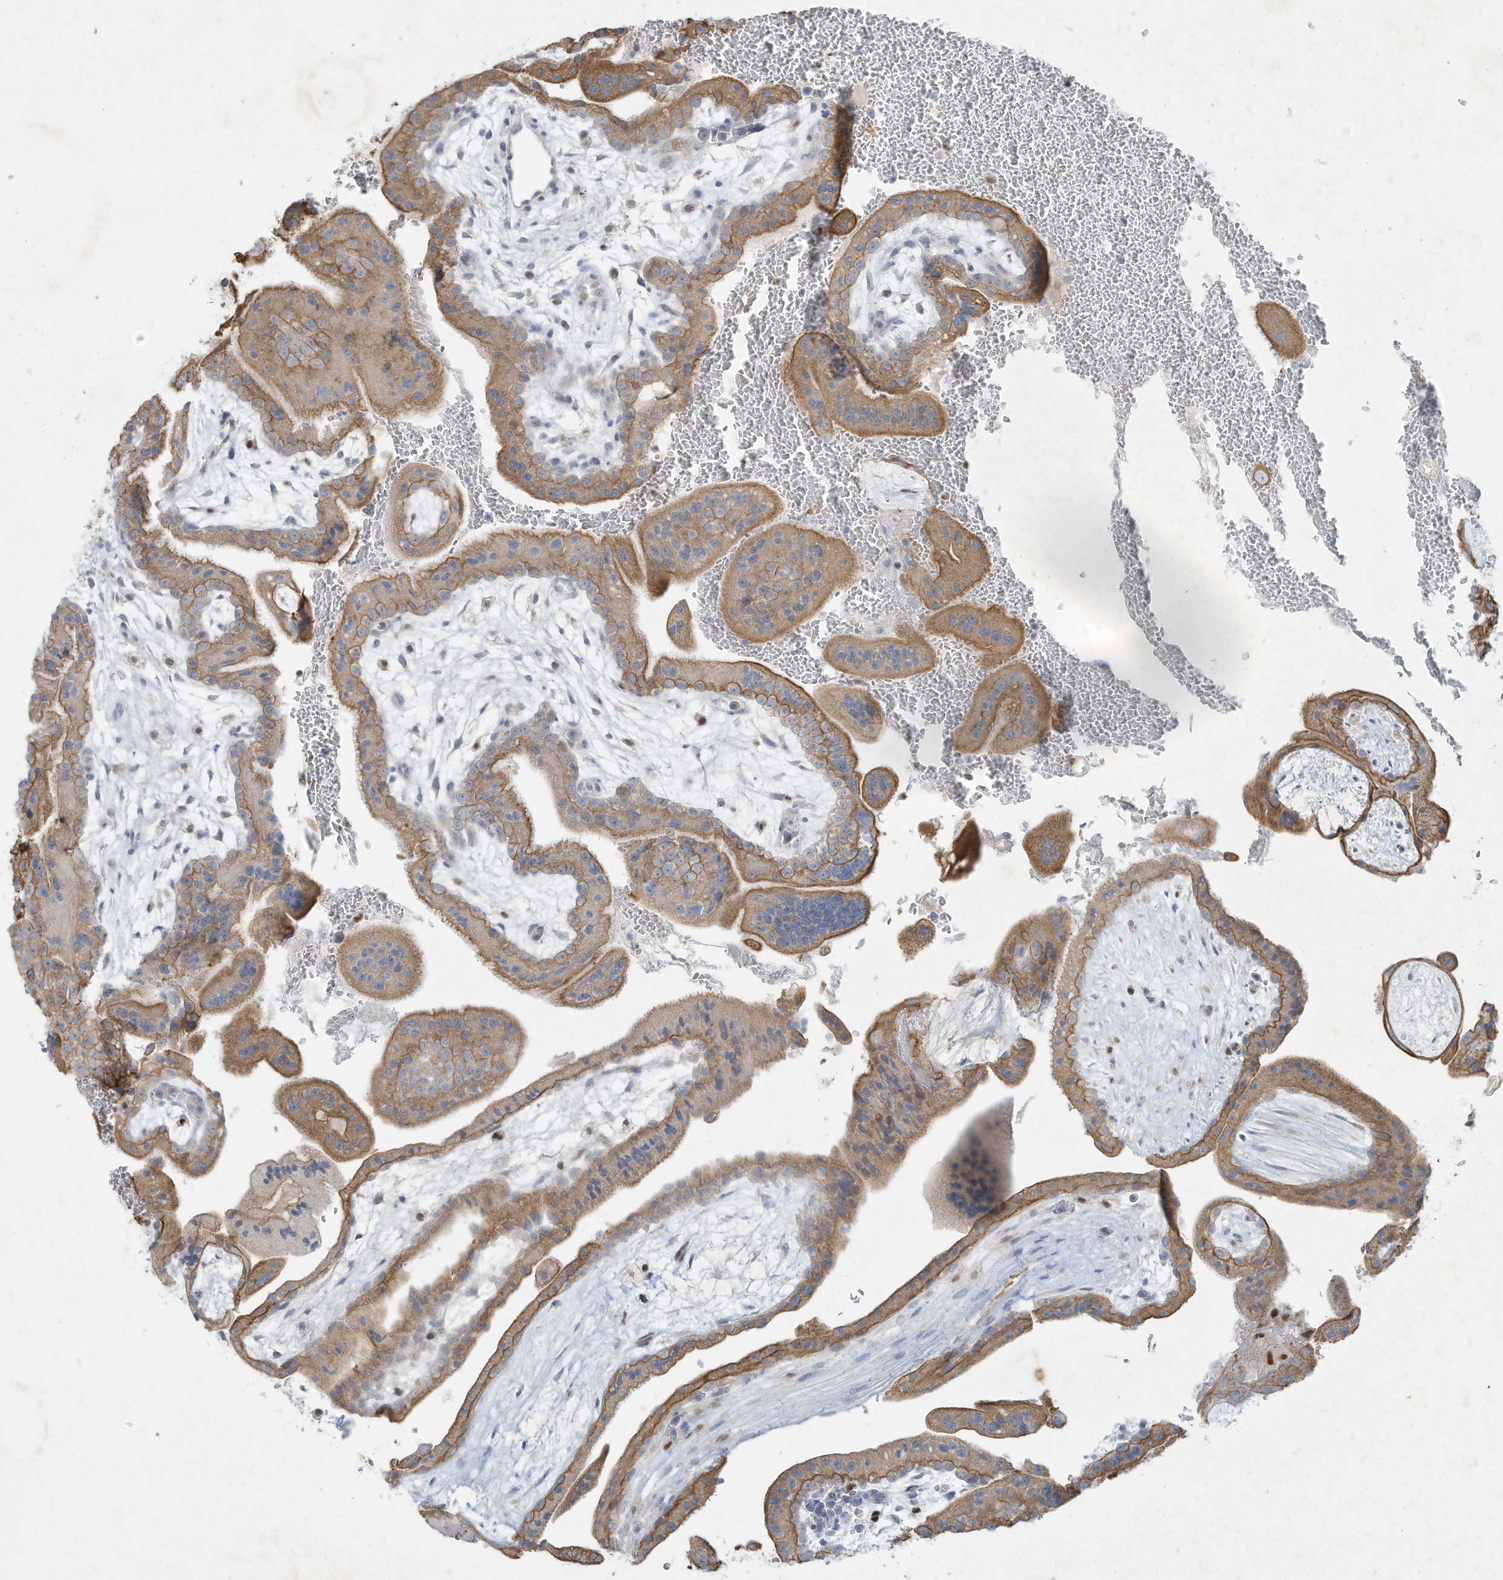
{"staining": {"intensity": "moderate", "quantity": ">75%", "location": "cytoplasmic/membranous"}, "tissue": "placenta", "cell_type": "Trophoblastic cells", "image_type": "normal", "snomed": [{"axis": "morphology", "description": "Normal tissue, NOS"}, {"axis": "topography", "description": "Placenta"}], "caption": "Immunohistochemistry photomicrograph of unremarkable placenta stained for a protein (brown), which demonstrates medium levels of moderate cytoplasmic/membranous positivity in approximately >75% of trophoblastic cells.", "gene": "TUBE1", "patient": {"sex": "female", "age": 35}}